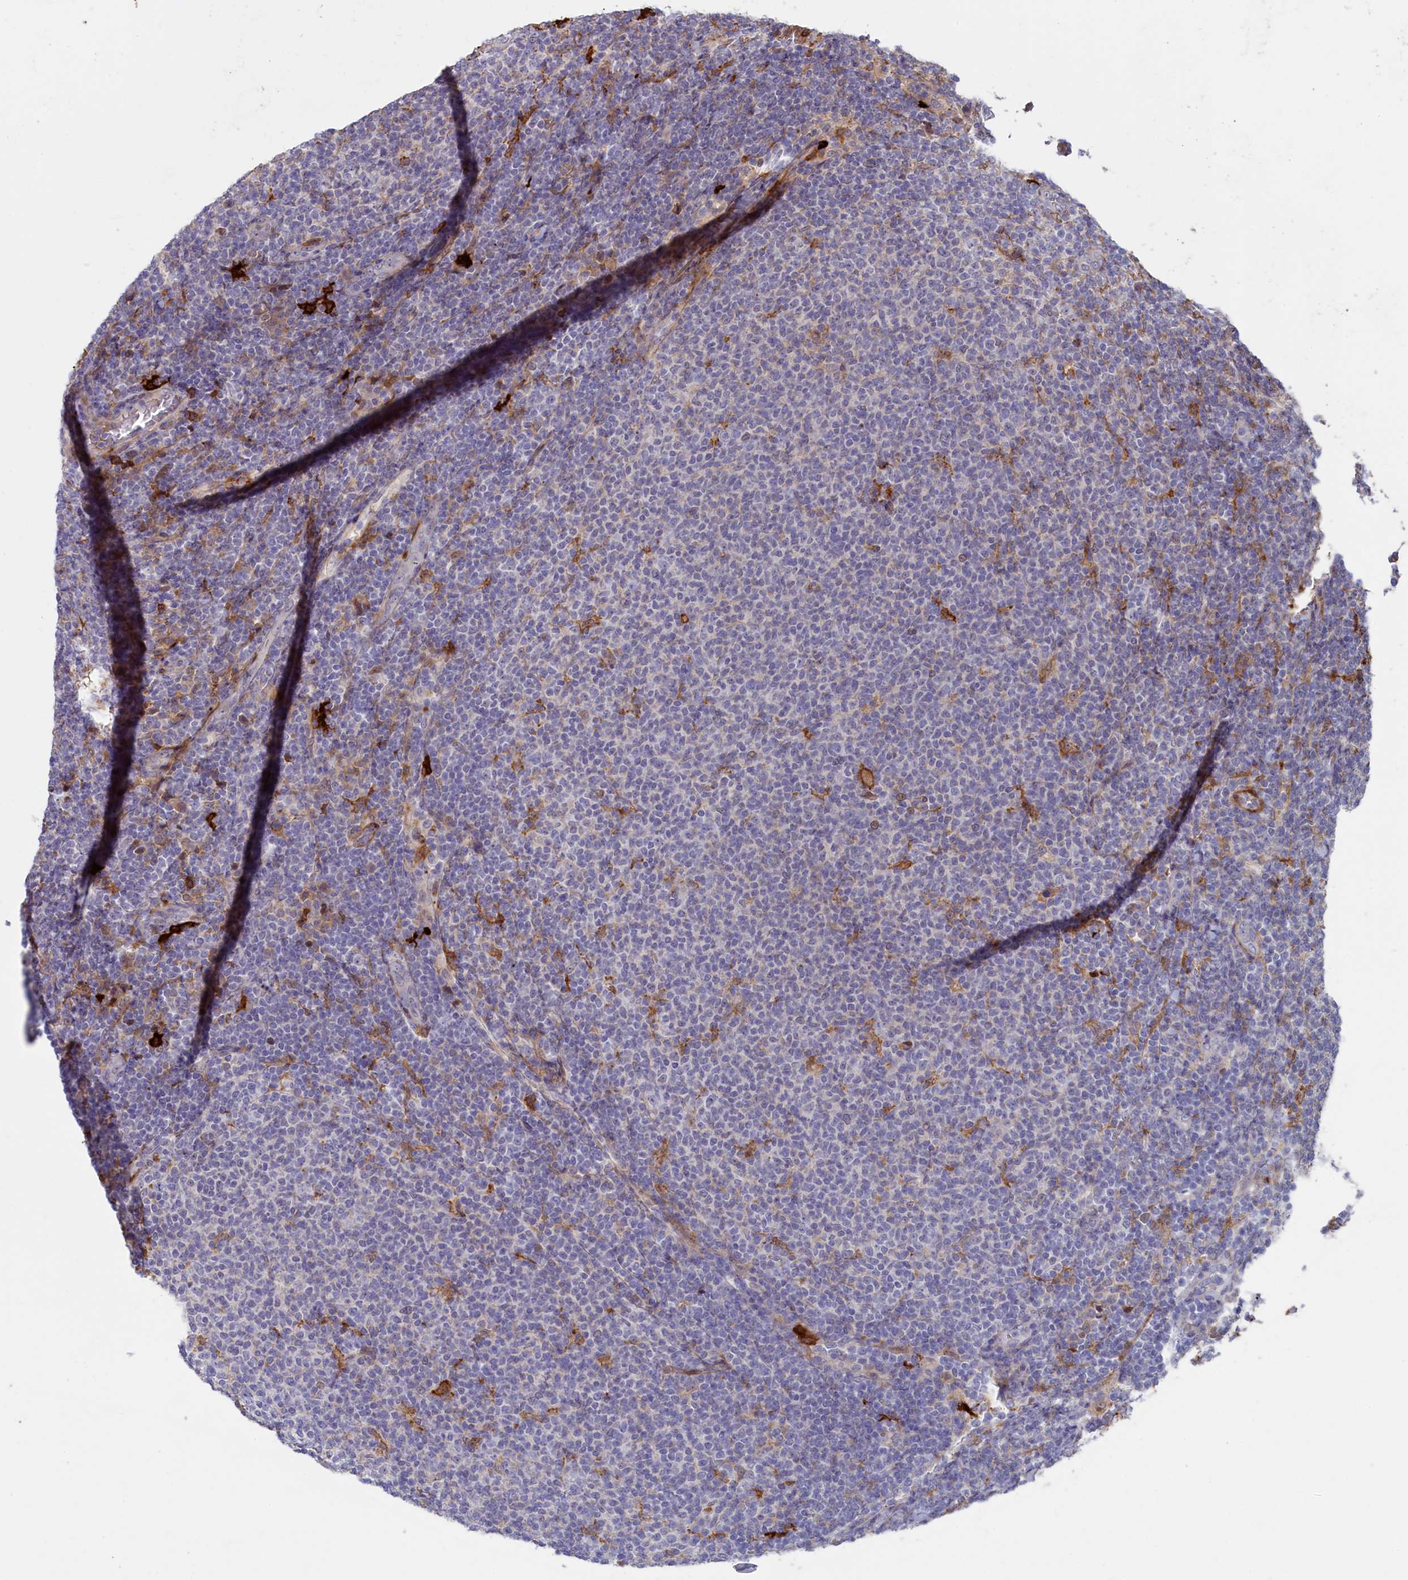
{"staining": {"intensity": "negative", "quantity": "none", "location": "none"}, "tissue": "lymphoma", "cell_type": "Tumor cells", "image_type": "cancer", "snomed": [{"axis": "morphology", "description": "Malignant lymphoma, non-Hodgkin's type, Low grade"}, {"axis": "topography", "description": "Lymph node"}], "caption": "High power microscopy histopathology image of an immunohistochemistry (IHC) histopathology image of lymphoma, revealing no significant positivity in tumor cells.", "gene": "FERMT1", "patient": {"sex": "male", "age": 66}}